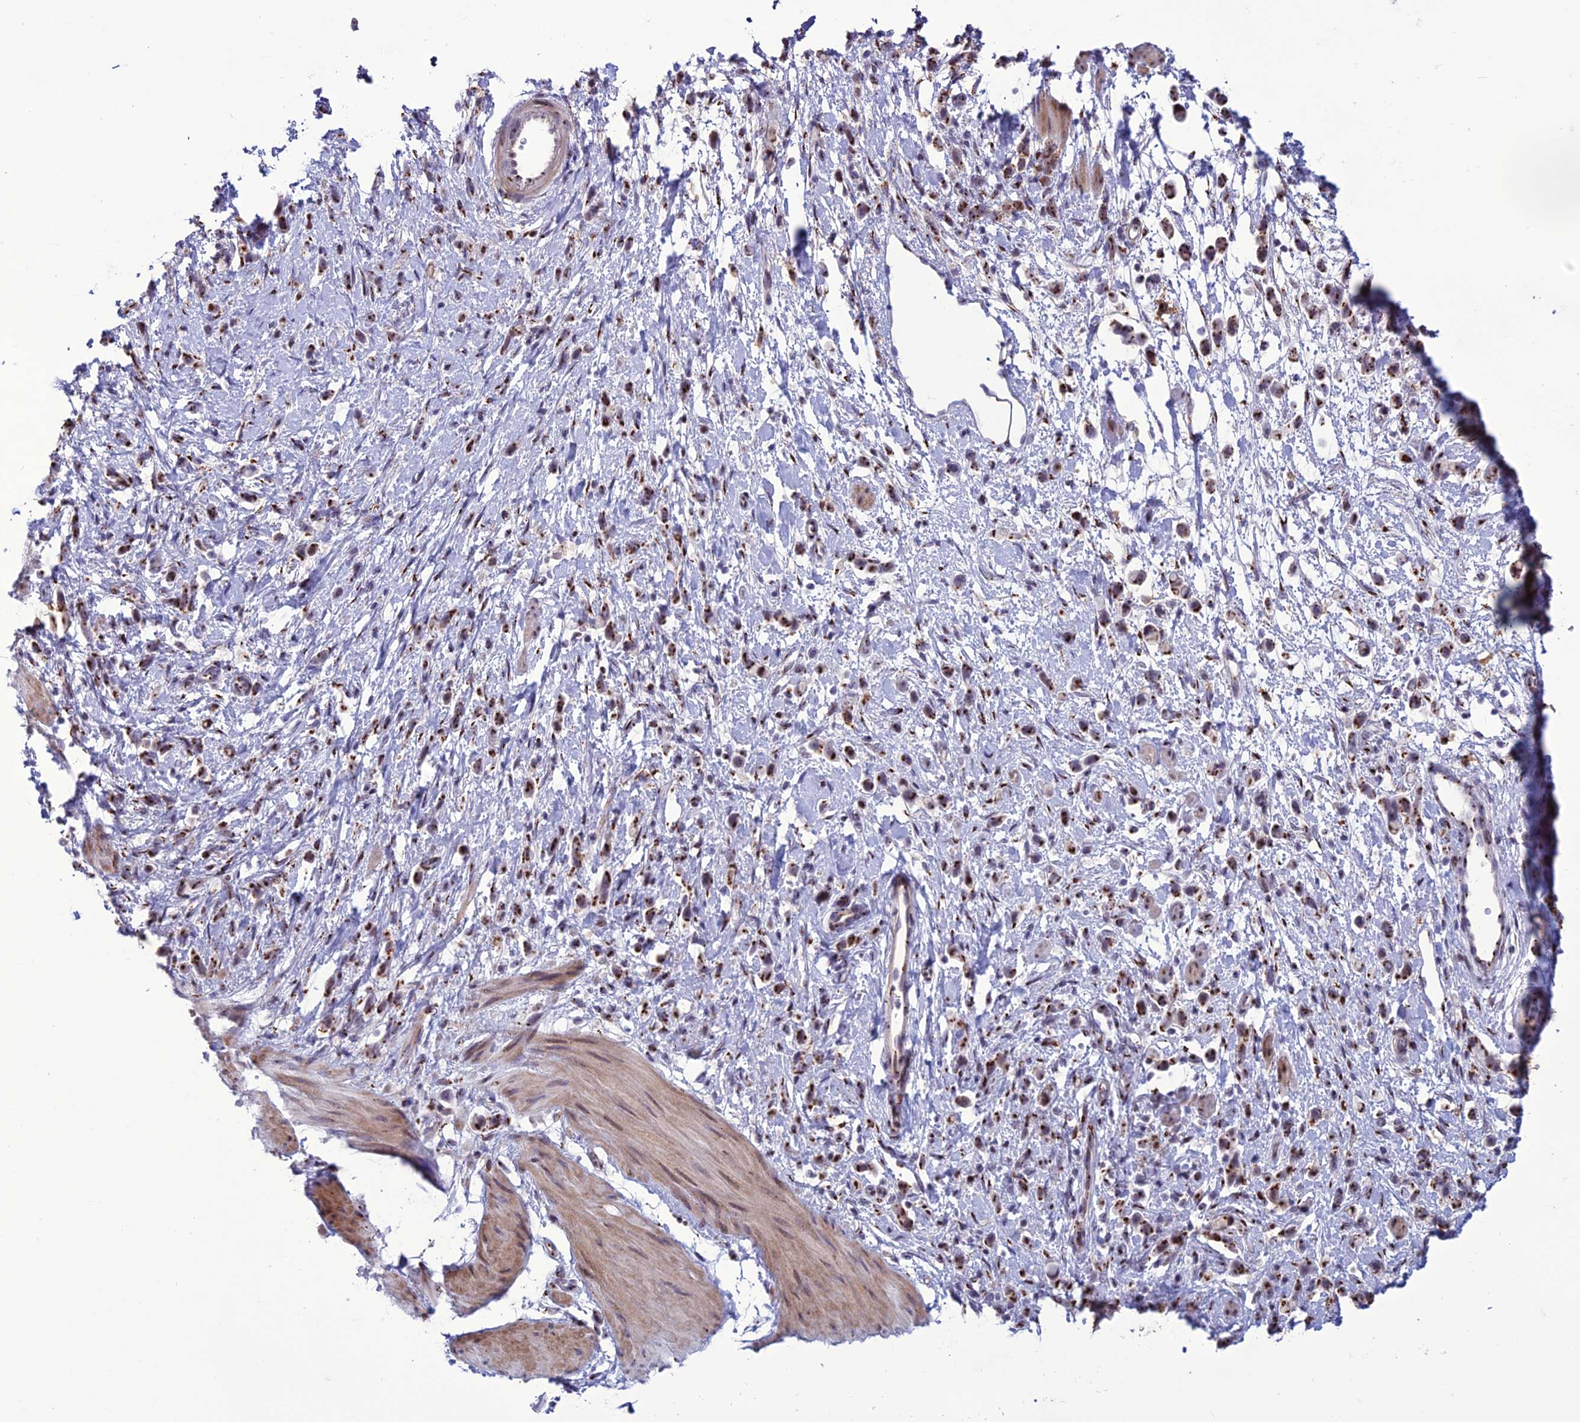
{"staining": {"intensity": "moderate", "quantity": ">75%", "location": "cytoplasmic/membranous"}, "tissue": "stomach cancer", "cell_type": "Tumor cells", "image_type": "cancer", "snomed": [{"axis": "morphology", "description": "Adenocarcinoma, NOS"}, {"axis": "topography", "description": "Stomach"}], "caption": "Human stomach cancer (adenocarcinoma) stained for a protein (brown) demonstrates moderate cytoplasmic/membranous positive staining in about >75% of tumor cells.", "gene": "PLEKHA4", "patient": {"sex": "female", "age": 65}}